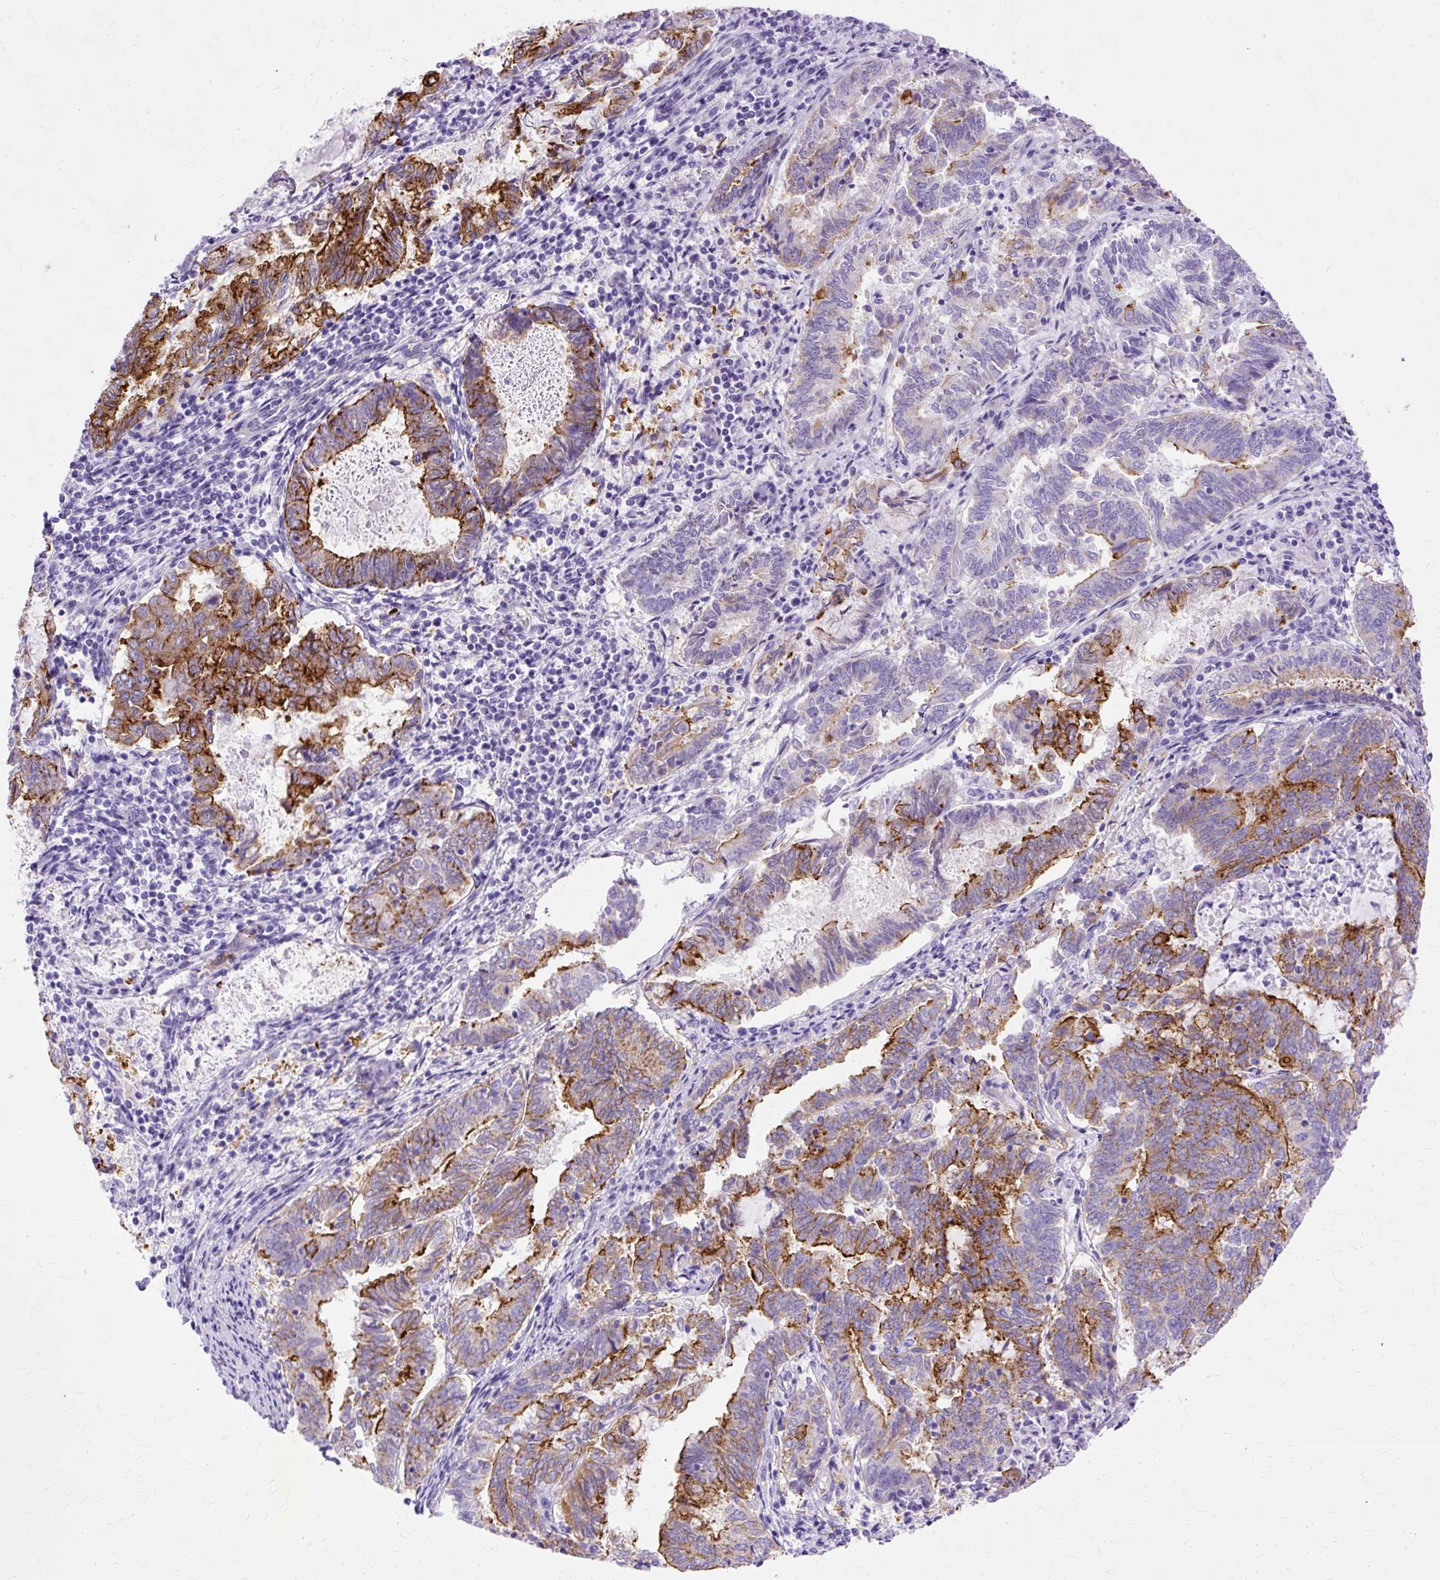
{"staining": {"intensity": "strong", "quantity": "25%-75%", "location": "cytoplasmic/membranous"}, "tissue": "endometrial cancer", "cell_type": "Tumor cells", "image_type": "cancer", "snomed": [{"axis": "morphology", "description": "Adenocarcinoma, NOS"}, {"axis": "topography", "description": "Endometrium"}], "caption": "The image shows immunohistochemical staining of adenocarcinoma (endometrial). There is strong cytoplasmic/membranous positivity is appreciated in about 25%-75% of tumor cells.", "gene": "MYO6", "patient": {"sex": "female", "age": 80}}